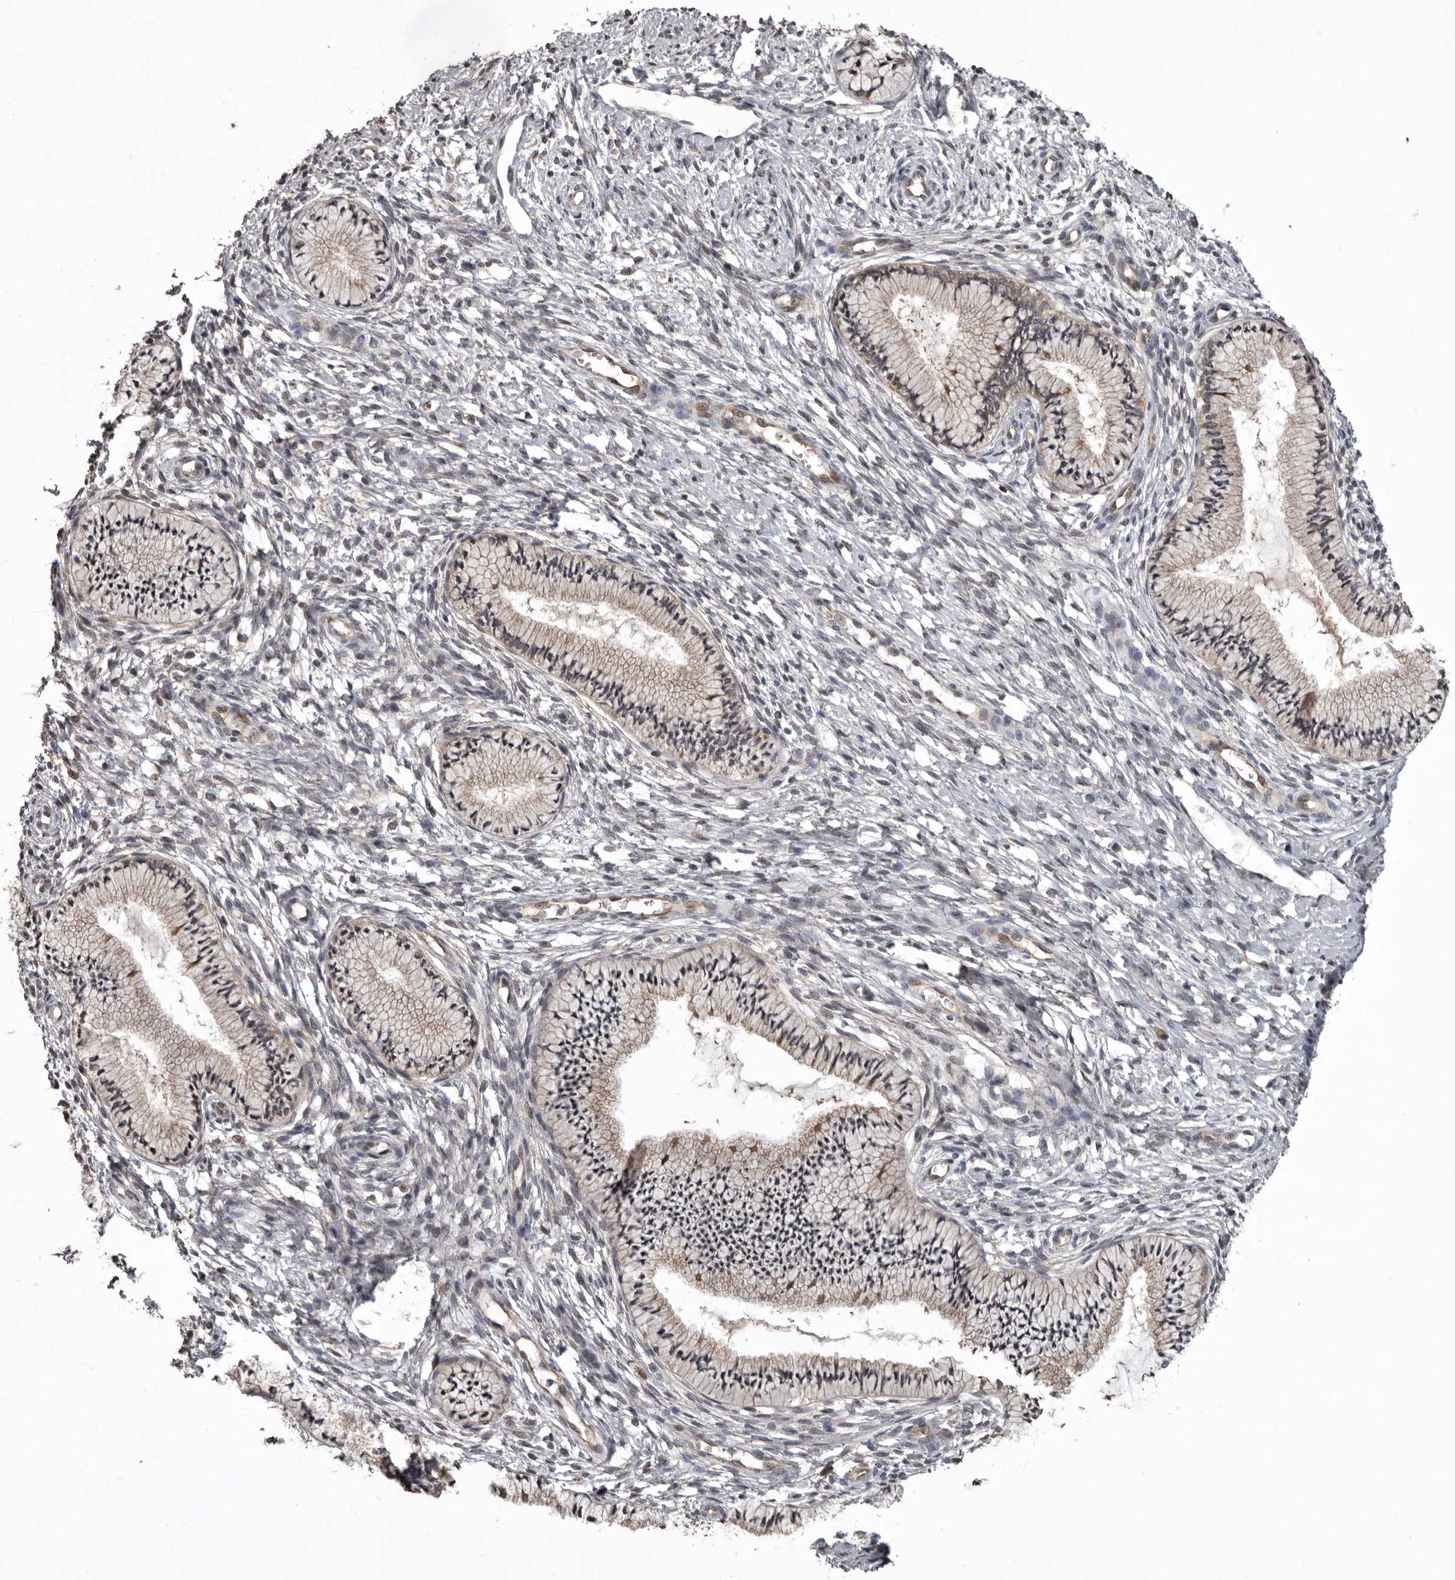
{"staining": {"intensity": "moderate", "quantity": "25%-75%", "location": "cytoplasmic/membranous"}, "tissue": "cervix", "cell_type": "Glandular cells", "image_type": "normal", "snomed": [{"axis": "morphology", "description": "Normal tissue, NOS"}, {"axis": "topography", "description": "Cervix"}], "caption": "There is medium levels of moderate cytoplasmic/membranous expression in glandular cells of normal cervix, as demonstrated by immunohistochemical staining (brown color).", "gene": "DARS1", "patient": {"sex": "female", "age": 36}}